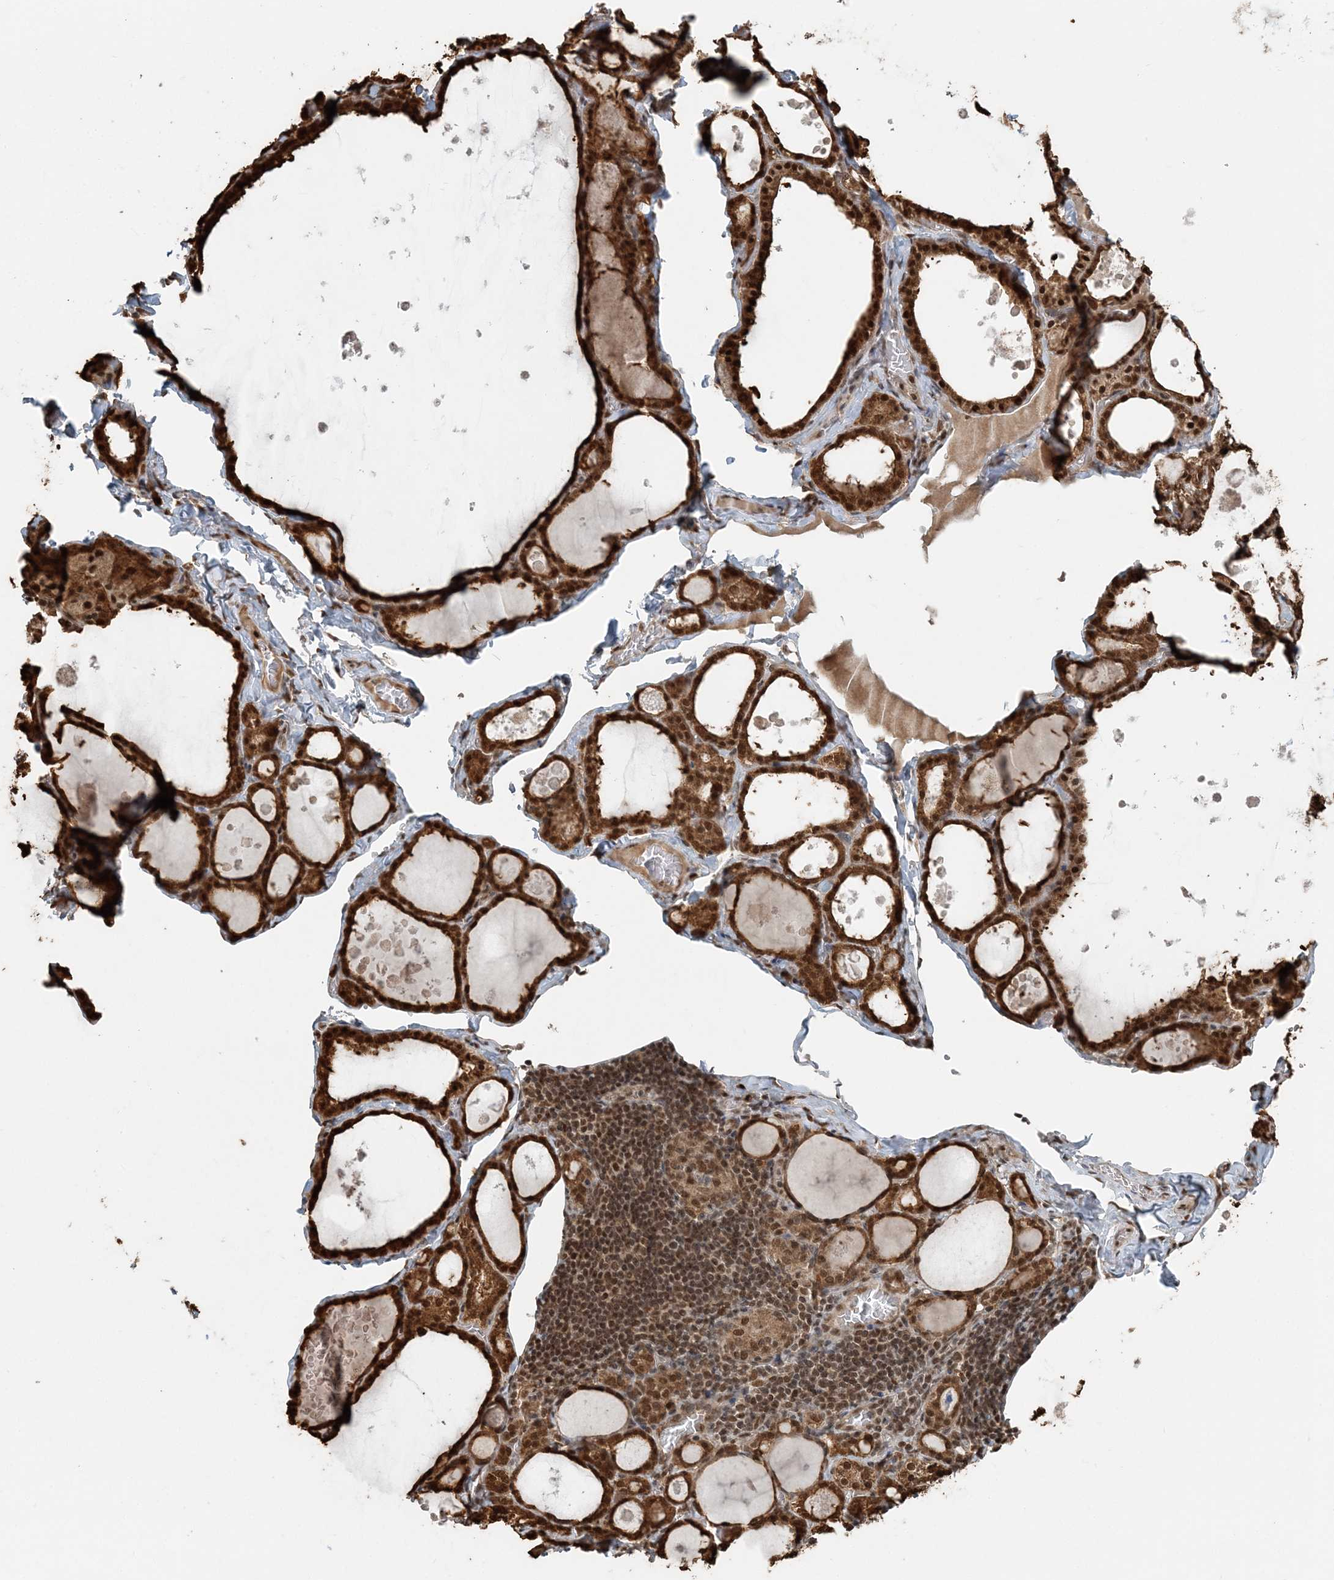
{"staining": {"intensity": "strong", "quantity": ">75%", "location": "cytoplasmic/membranous,nuclear"}, "tissue": "thyroid gland", "cell_type": "Glandular cells", "image_type": "normal", "snomed": [{"axis": "morphology", "description": "Normal tissue, NOS"}, {"axis": "topography", "description": "Thyroid gland"}], "caption": "DAB immunohistochemical staining of normal thyroid gland exhibits strong cytoplasmic/membranous,nuclear protein positivity in approximately >75% of glandular cells. The staining is performed using DAB (3,3'-diaminobenzidine) brown chromogen to label protein expression. The nuclei are counter-stained blue using hematoxylin.", "gene": "ARHGAP35", "patient": {"sex": "male", "age": 56}}